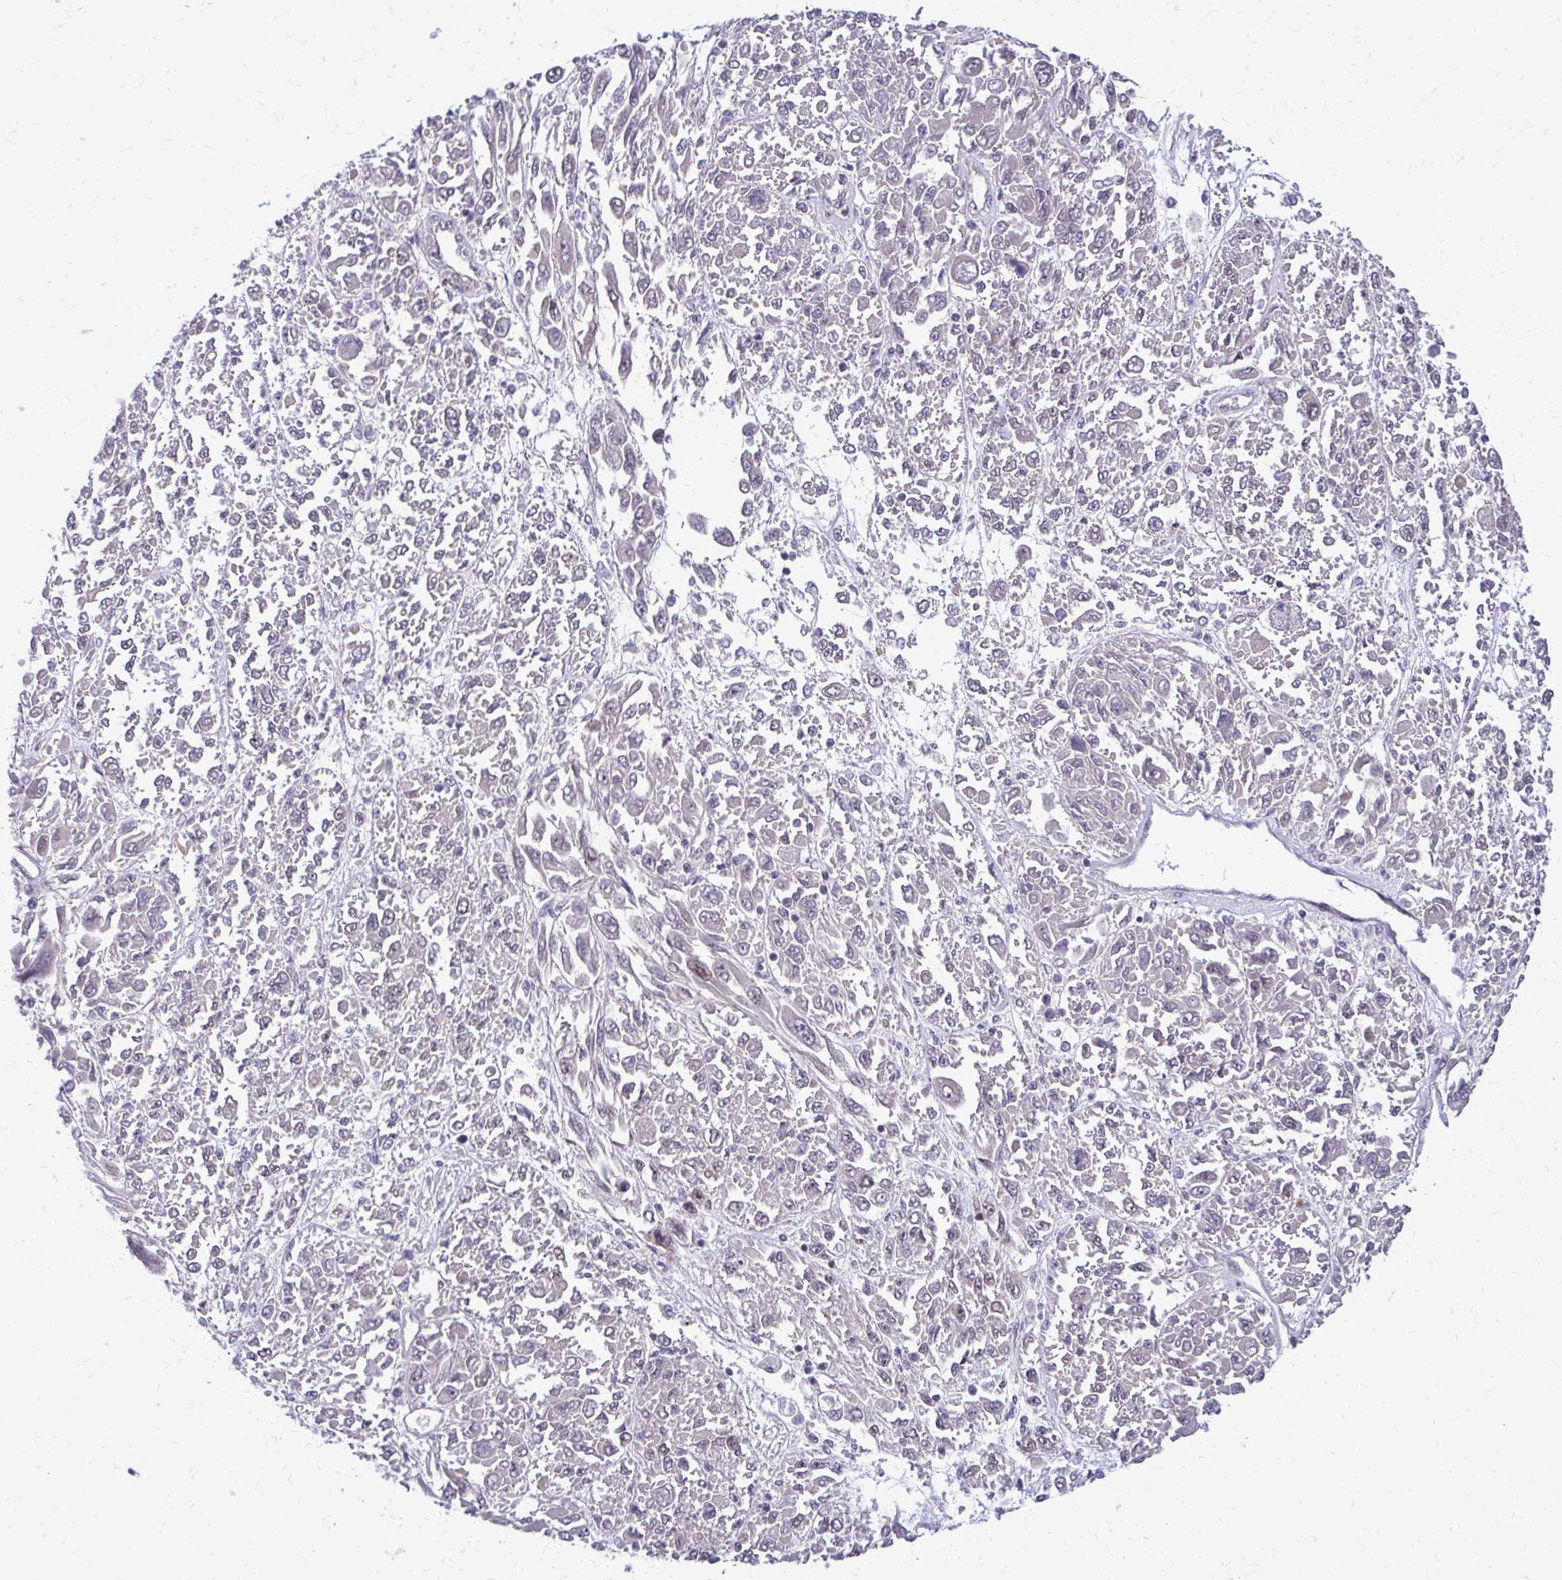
{"staining": {"intensity": "weak", "quantity": "<25%", "location": "nuclear"}, "tissue": "melanoma", "cell_type": "Tumor cells", "image_type": "cancer", "snomed": [{"axis": "morphology", "description": "Malignant melanoma, NOS"}, {"axis": "topography", "description": "Skin"}], "caption": "Malignant melanoma was stained to show a protein in brown. There is no significant expression in tumor cells. The staining is performed using DAB brown chromogen with nuclei counter-stained in using hematoxylin.", "gene": "ANKRD30B", "patient": {"sex": "female", "age": 91}}